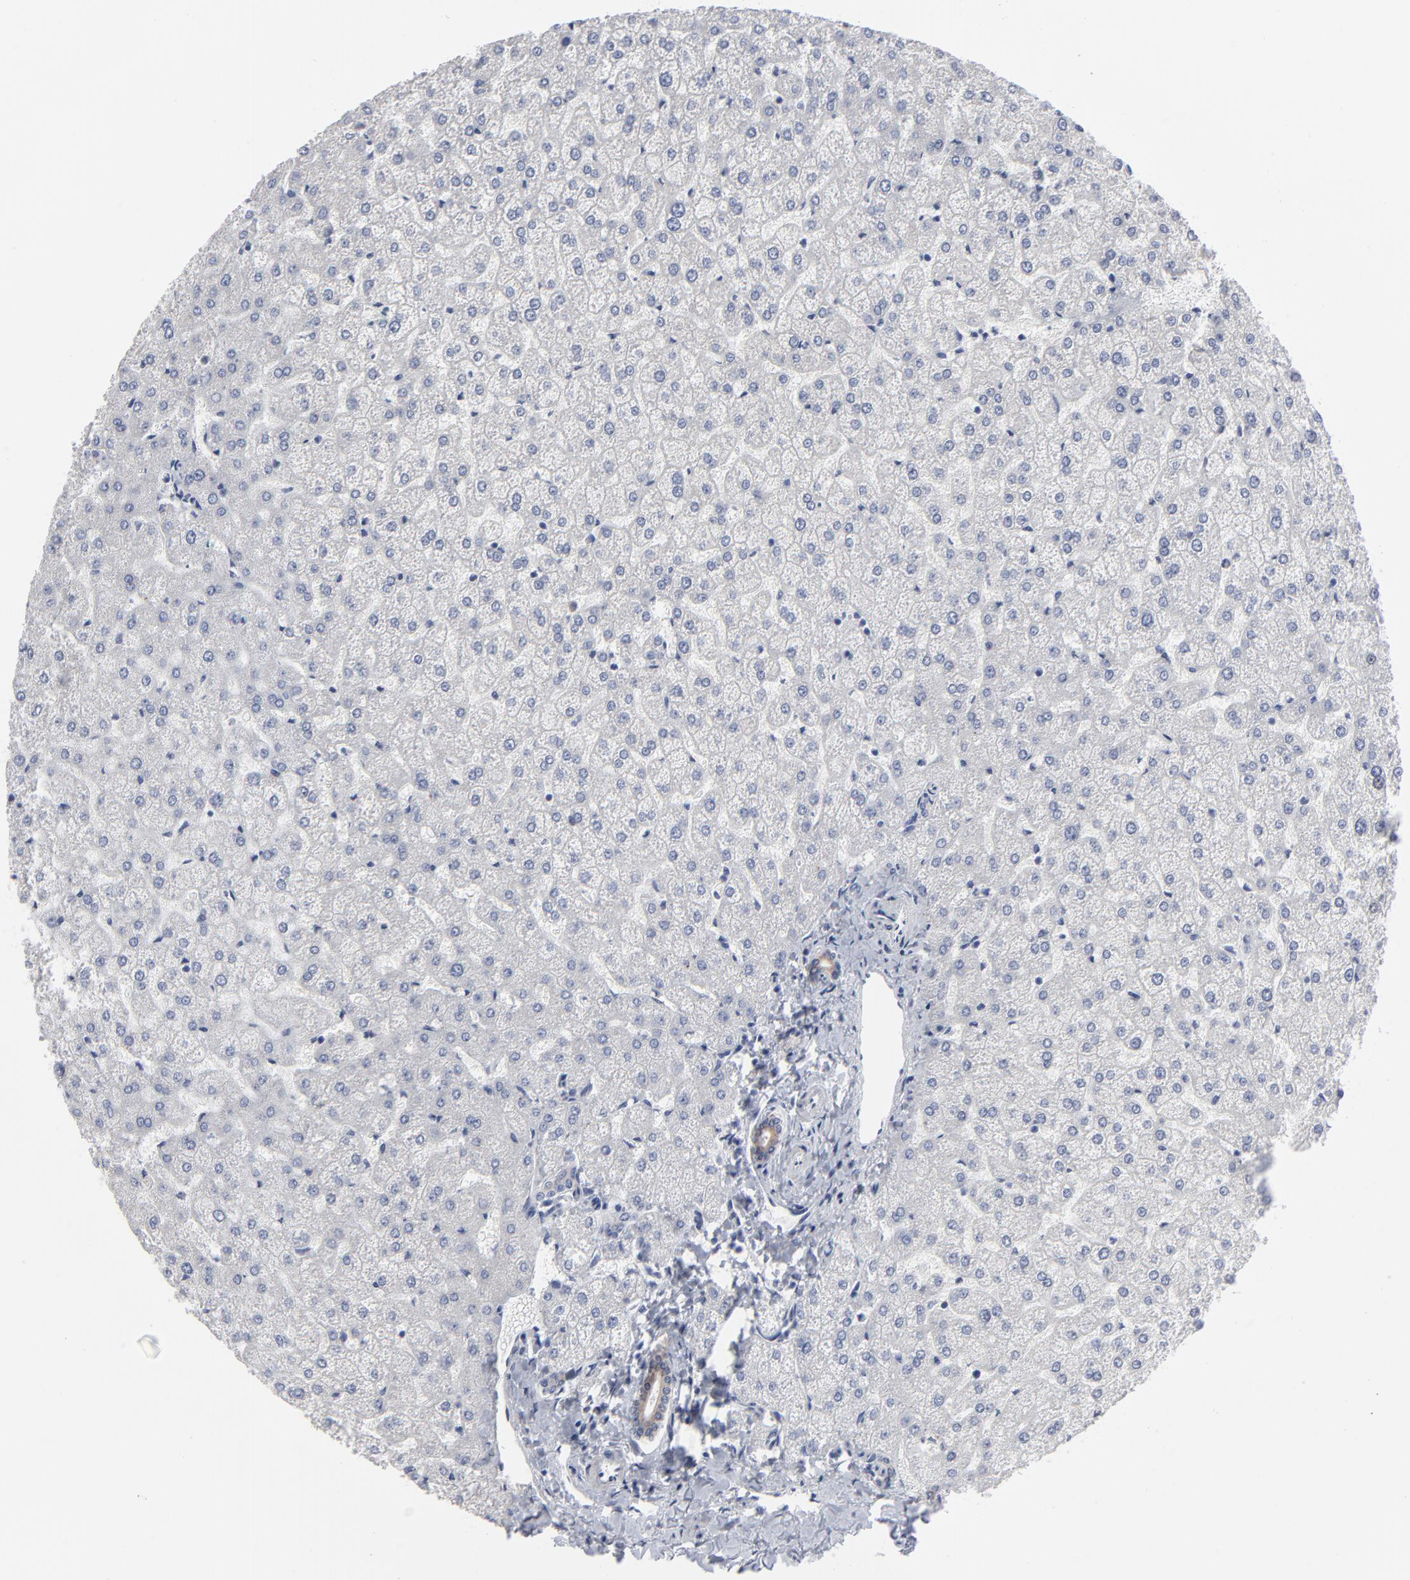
{"staining": {"intensity": "moderate", "quantity": ">75%", "location": "cytoplasmic/membranous,nuclear"}, "tissue": "liver", "cell_type": "Cholangiocytes", "image_type": "normal", "snomed": [{"axis": "morphology", "description": "Normal tissue, NOS"}, {"axis": "topography", "description": "Liver"}], "caption": "The immunohistochemical stain labels moderate cytoplasmic/membranous,nuclear expression in cholangiocytes of unremarkable liver.", "gene": "SYNE2", "patient": {"sex": "female", "age": 32}}